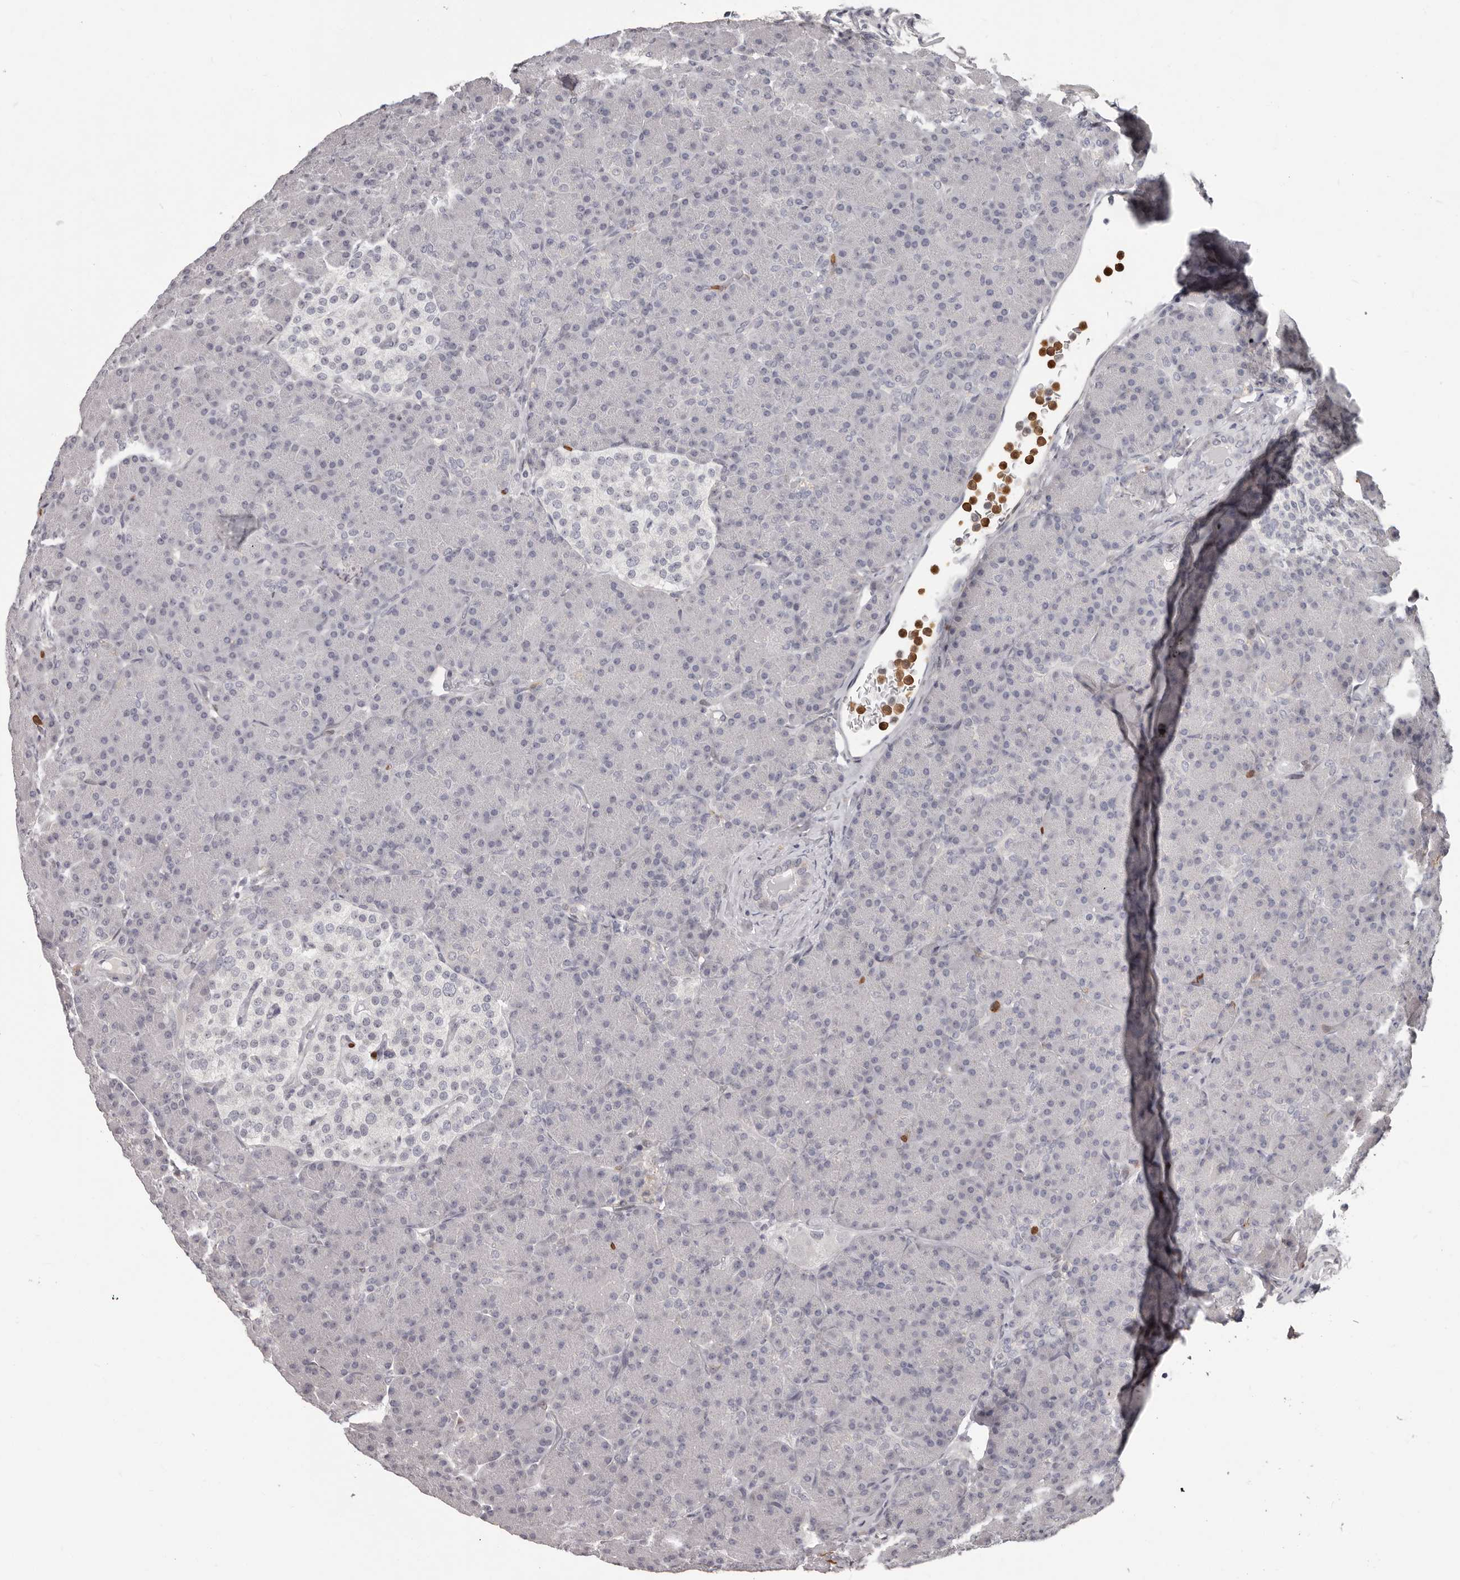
{"staining": {"intensity": "negative", "quantity": "none", "location": "none"}, "tissue": "pancreas", "cell_type": "Exocrine glandular cells", "image_type": "normal", "snomed": [{"axis": "morphology", "description": "Normal tissue, NOS"}, {"axis": "topography", "description": "Pancreas"}], "caption": "Immunohistochemistry (IHC) of normal human pancreas exhibits no positivity in exocrine glandular cells. (DAB (3,3'-diaminobenzidine) immunohistochemistry (IHC), high magnification).", "gene": "GPR157", "patient": {"sex": "female", "age": 43}}